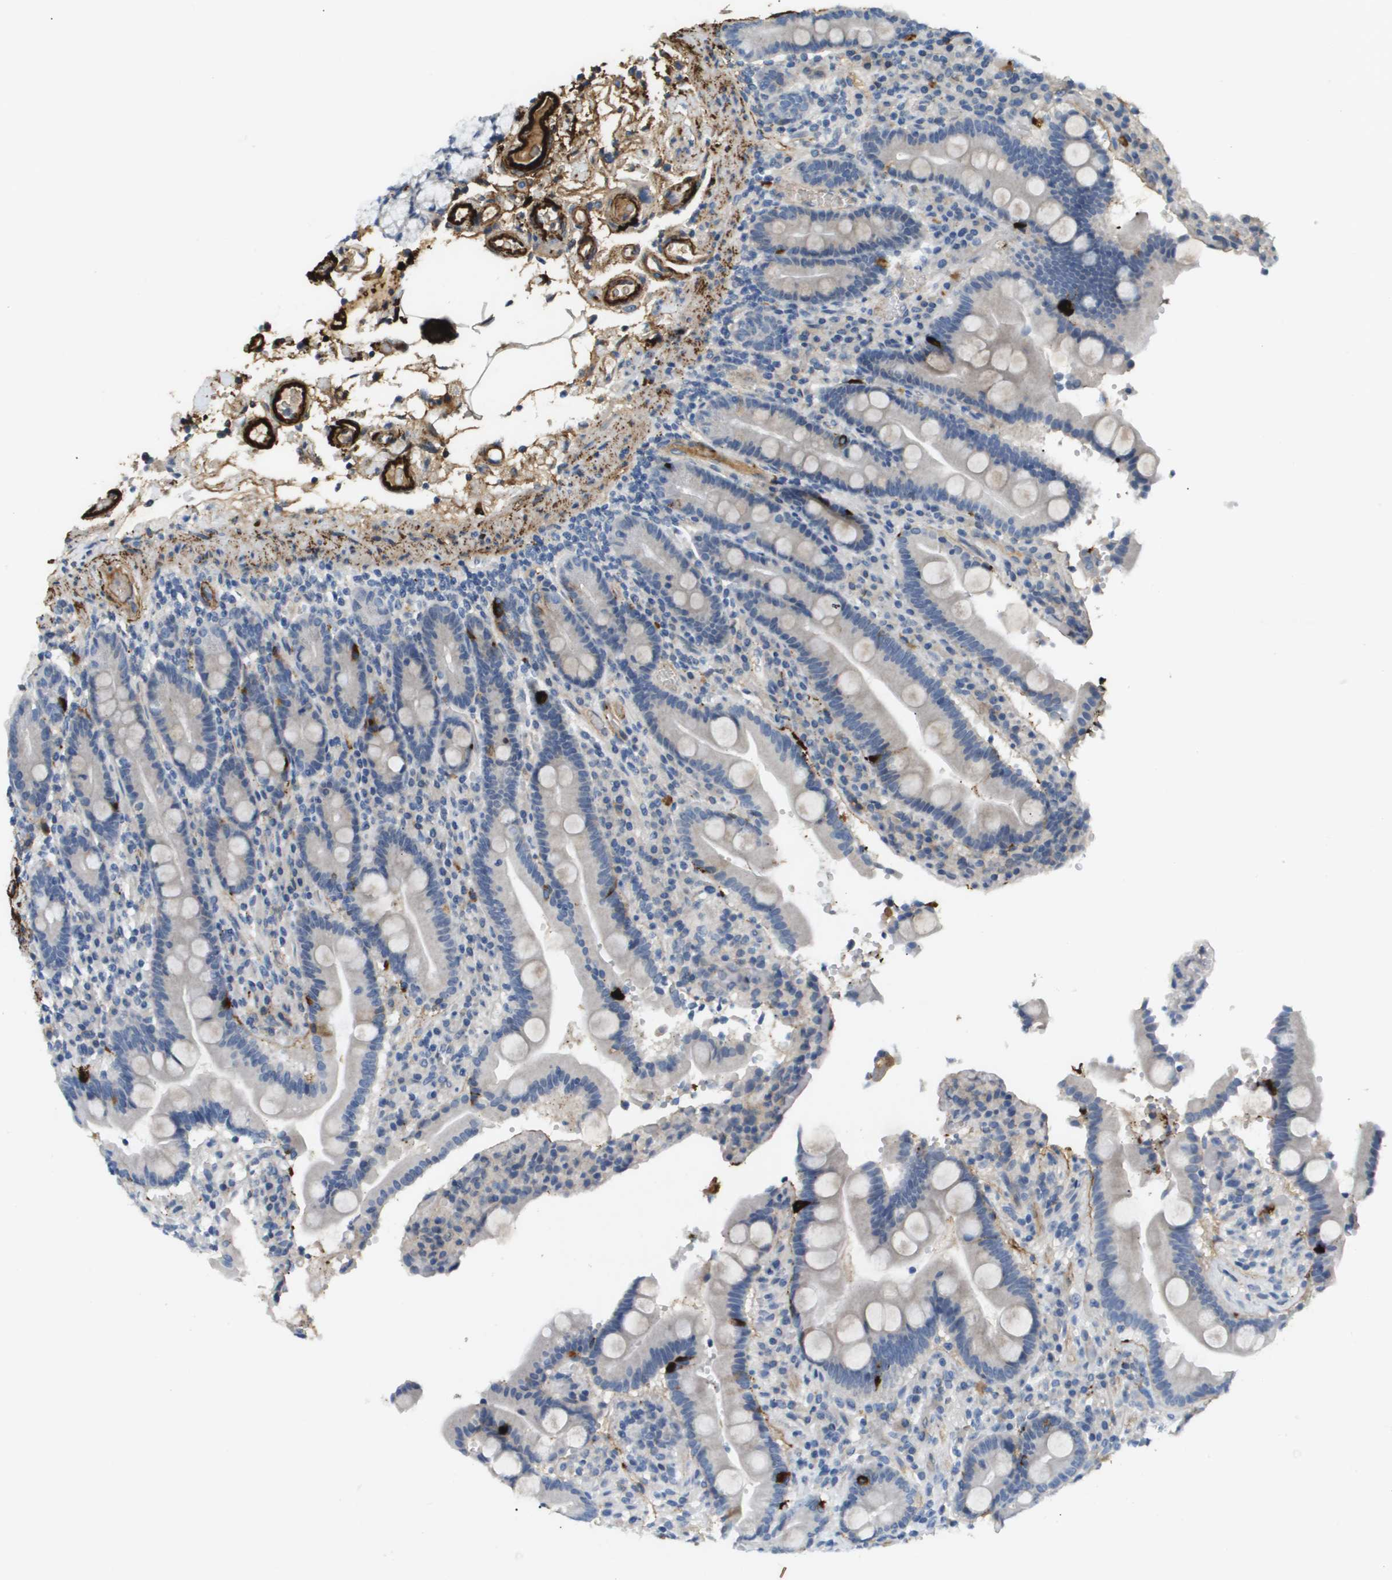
{"staining": {"intensity": "strong", "quantity": "<25%", "location": "cytoplasmic/membranous"}, "tissue": "duodenum", "cell_type": "Glandular cells", "image_type": "normal", "snomed": [{"axis": "morphology", "description": "Normal tissue, NOS"}, {"axis": "topography", "description": "Small intestine, NOS"}], "caption": "High-magnification brightfield microscopy of normal duodenum stained with DAB (brown) and counterstained with hematoxylin (blue). glandular cells exhibit strong cytoplasmic/membranous expression is identified in approximately<25% of cells.", "gene": "VTN", "patient": {"sex": "female", "age": 71}}